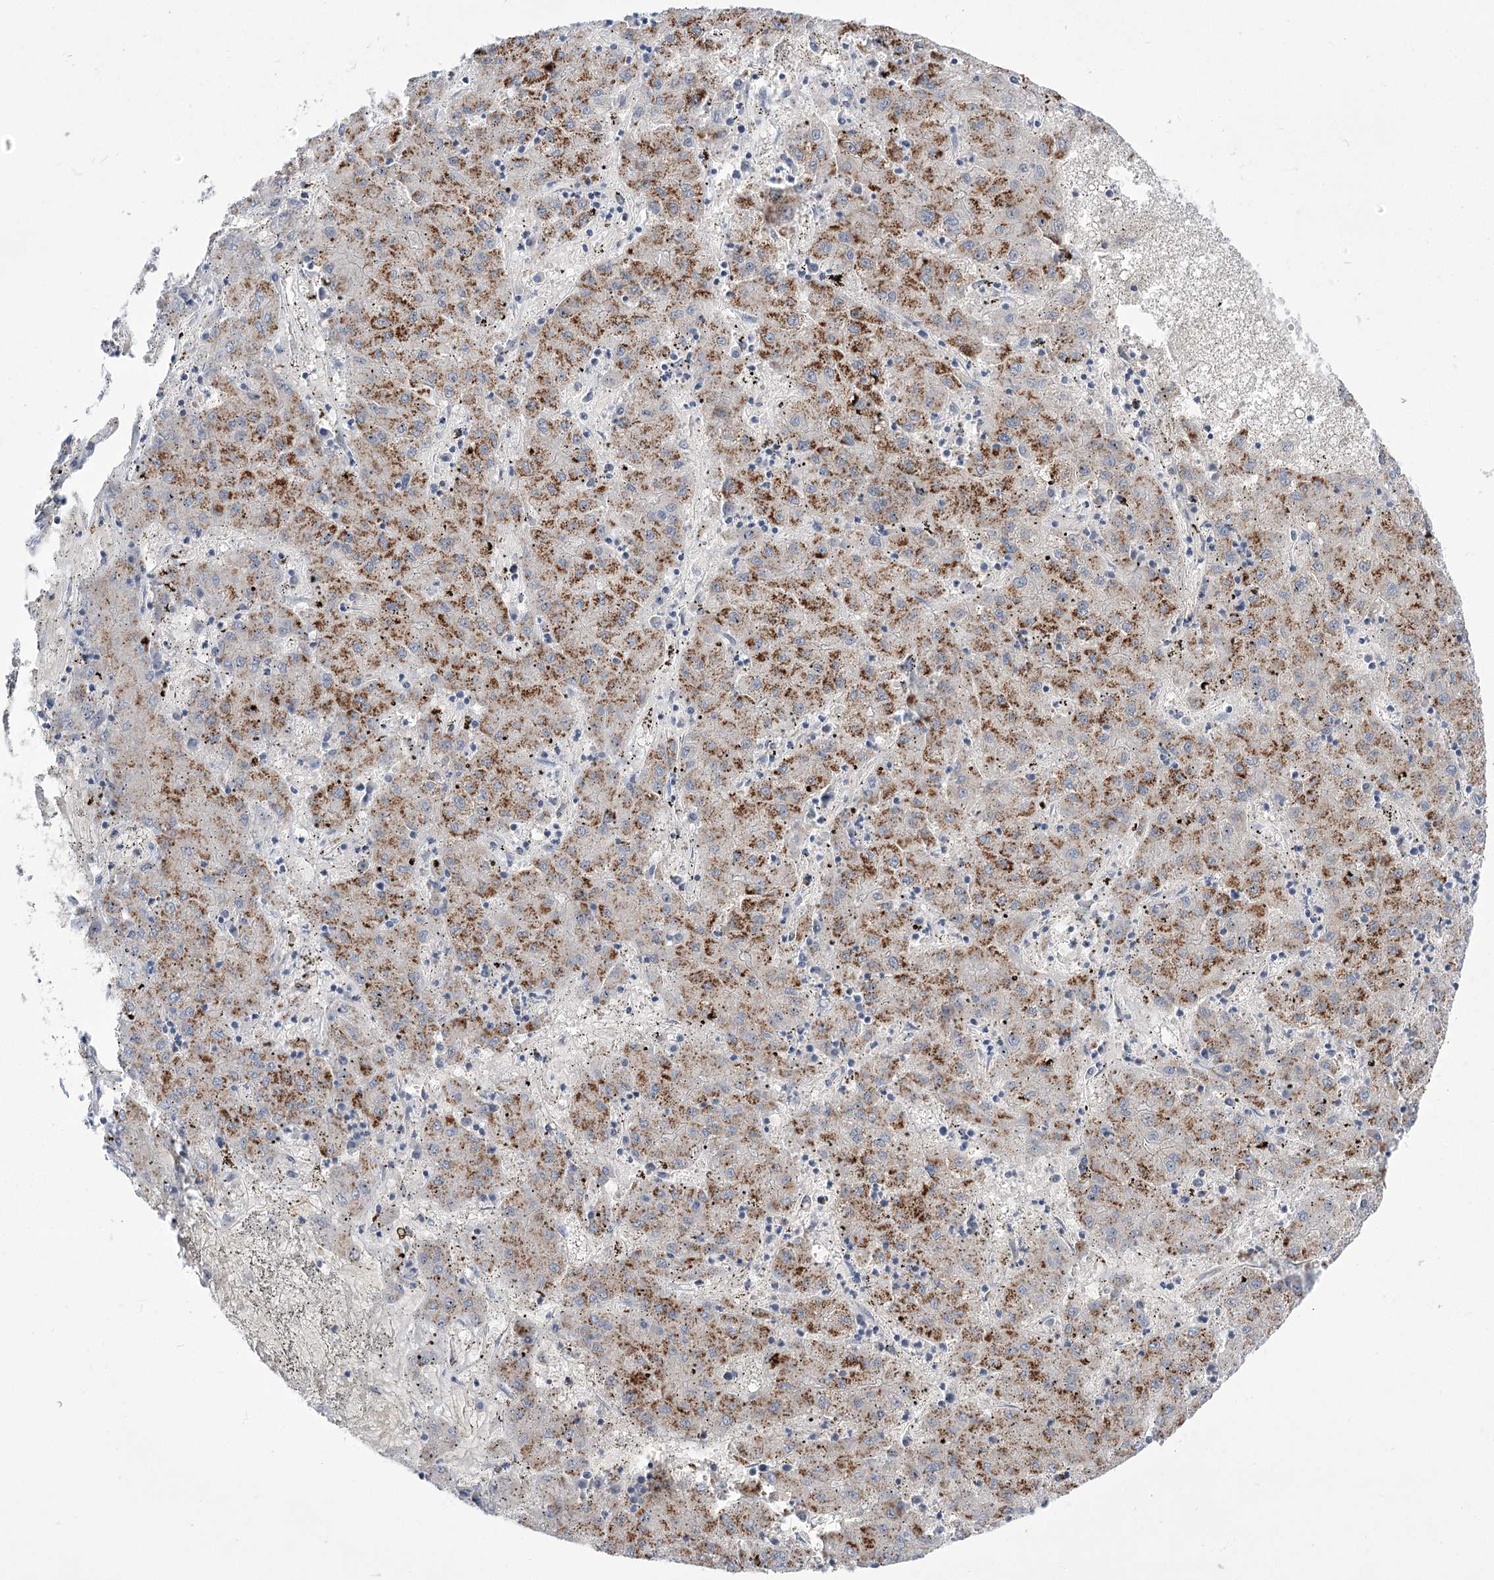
{"staining": {"intensity": "moderate", "quantity": ">75%", "location": "cytoplasmic/membranous"}, "tissue": "liver cancer", "cell_type": "Tumor cells", "image_type": "cancer", "snomed": [{"axis": "morphology", "description": "Carcinoma, Hepatocellular, NOS"}, {"axis": "topography", "description": "Liver"}], "caption": "Human hepatocellular carcinoma (liver) stained with a brown dye exhibits moderate cytoplasmic/membranous positive staining in approximately >75% of tumor cells.", "gene": "BEND7", "patient": {"sex": "male", "age": 72}}